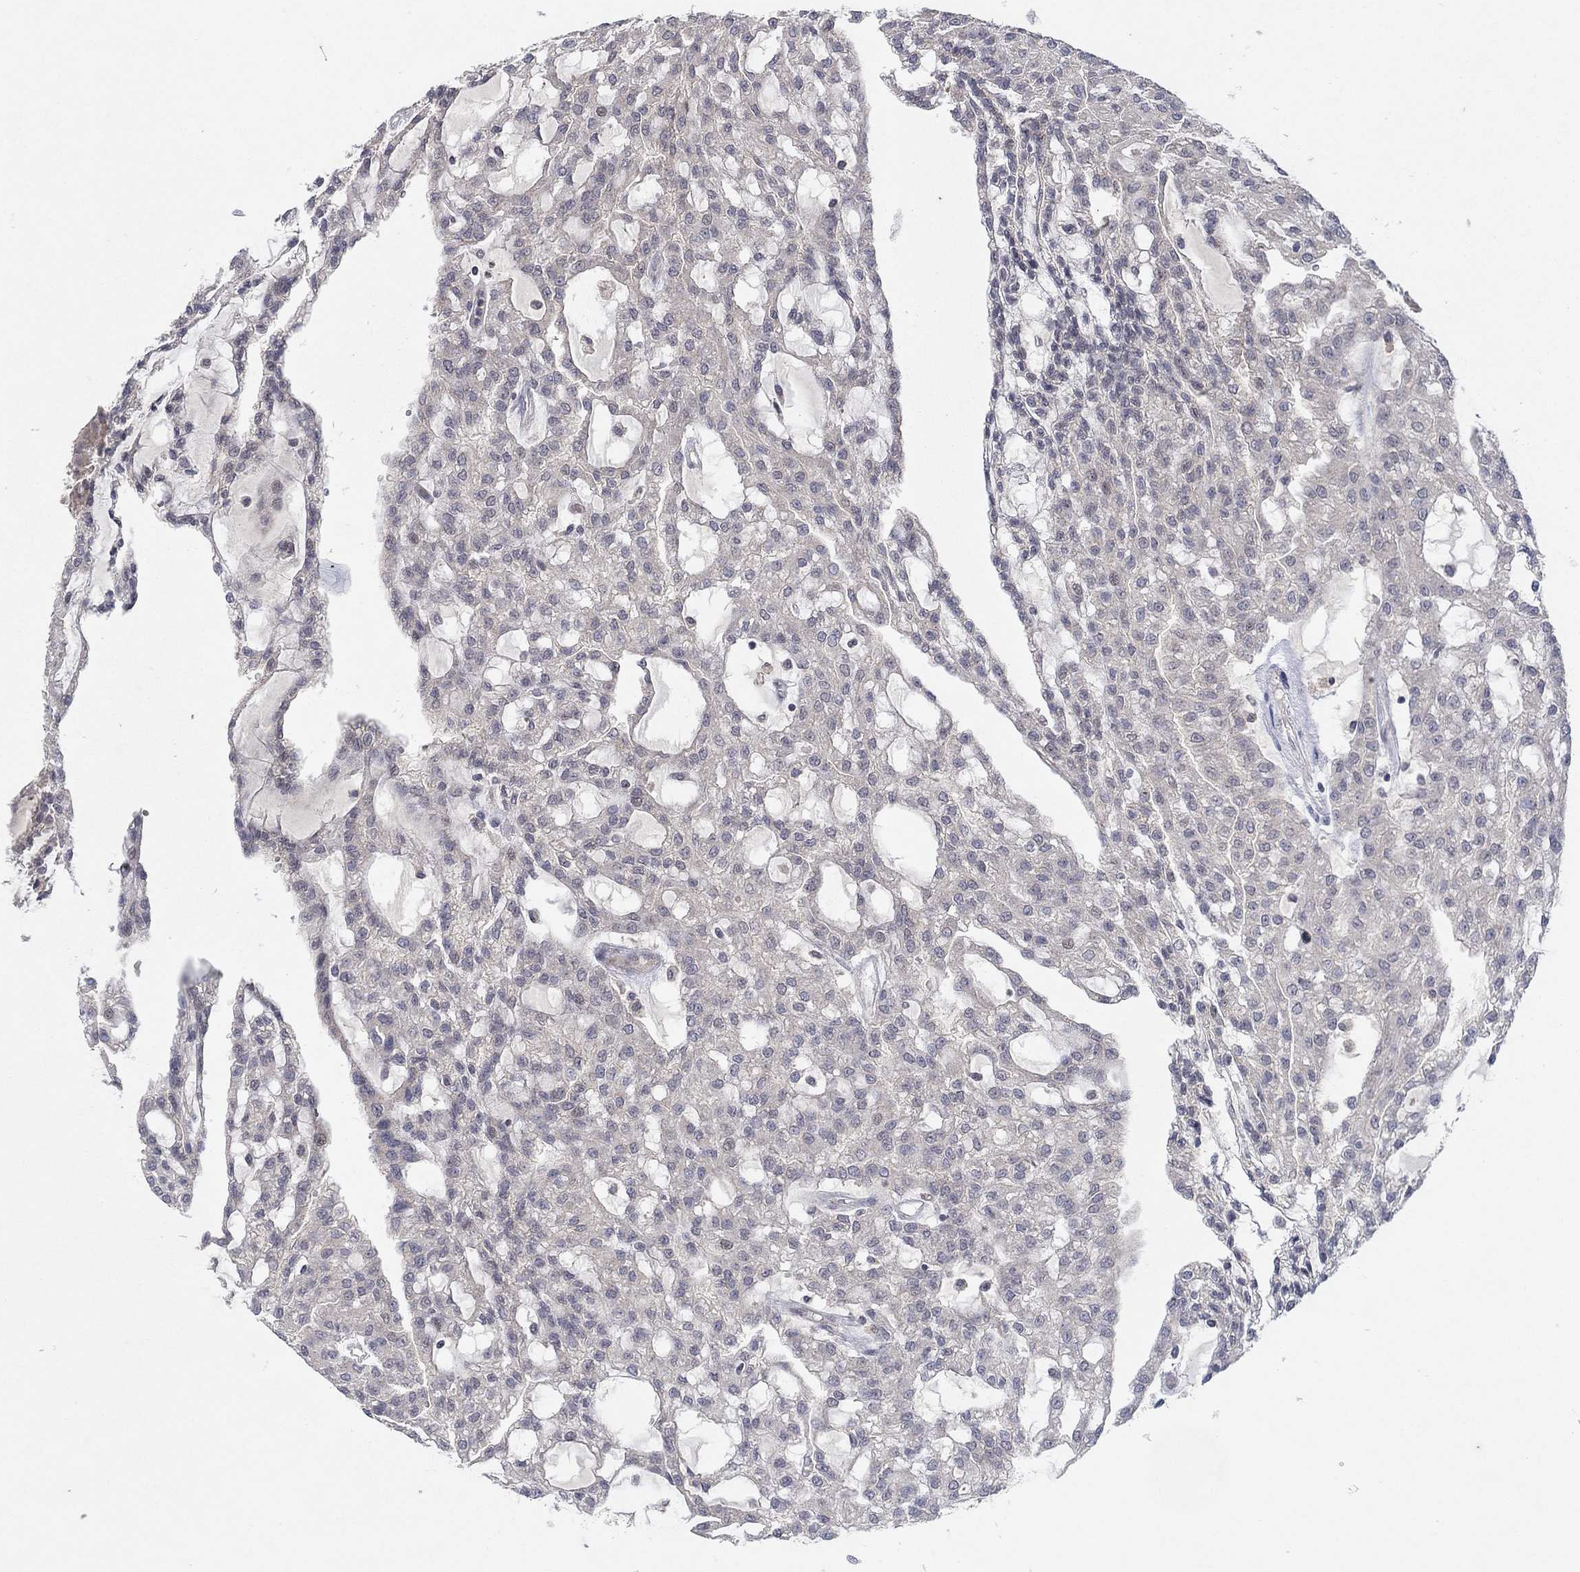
{"staining": {"intensity": "negative", "quantity": "none", "location": "none"}, "tissue": "renal cancer", "cell_type": "Tumor cells", "image_type": "cancer", "snomed": [{"axis": "morphology", "description": "Adenocarcinoma, NOS"}, {"axis": "topography", "description": "Kidney"}], "caption": "DAB immunohistochemical staining of adenocarcinoma (renal) reveals no significant expression in tumor cells.", "gene": "IL4", "patient": {"sex": "male", "age": 63}}